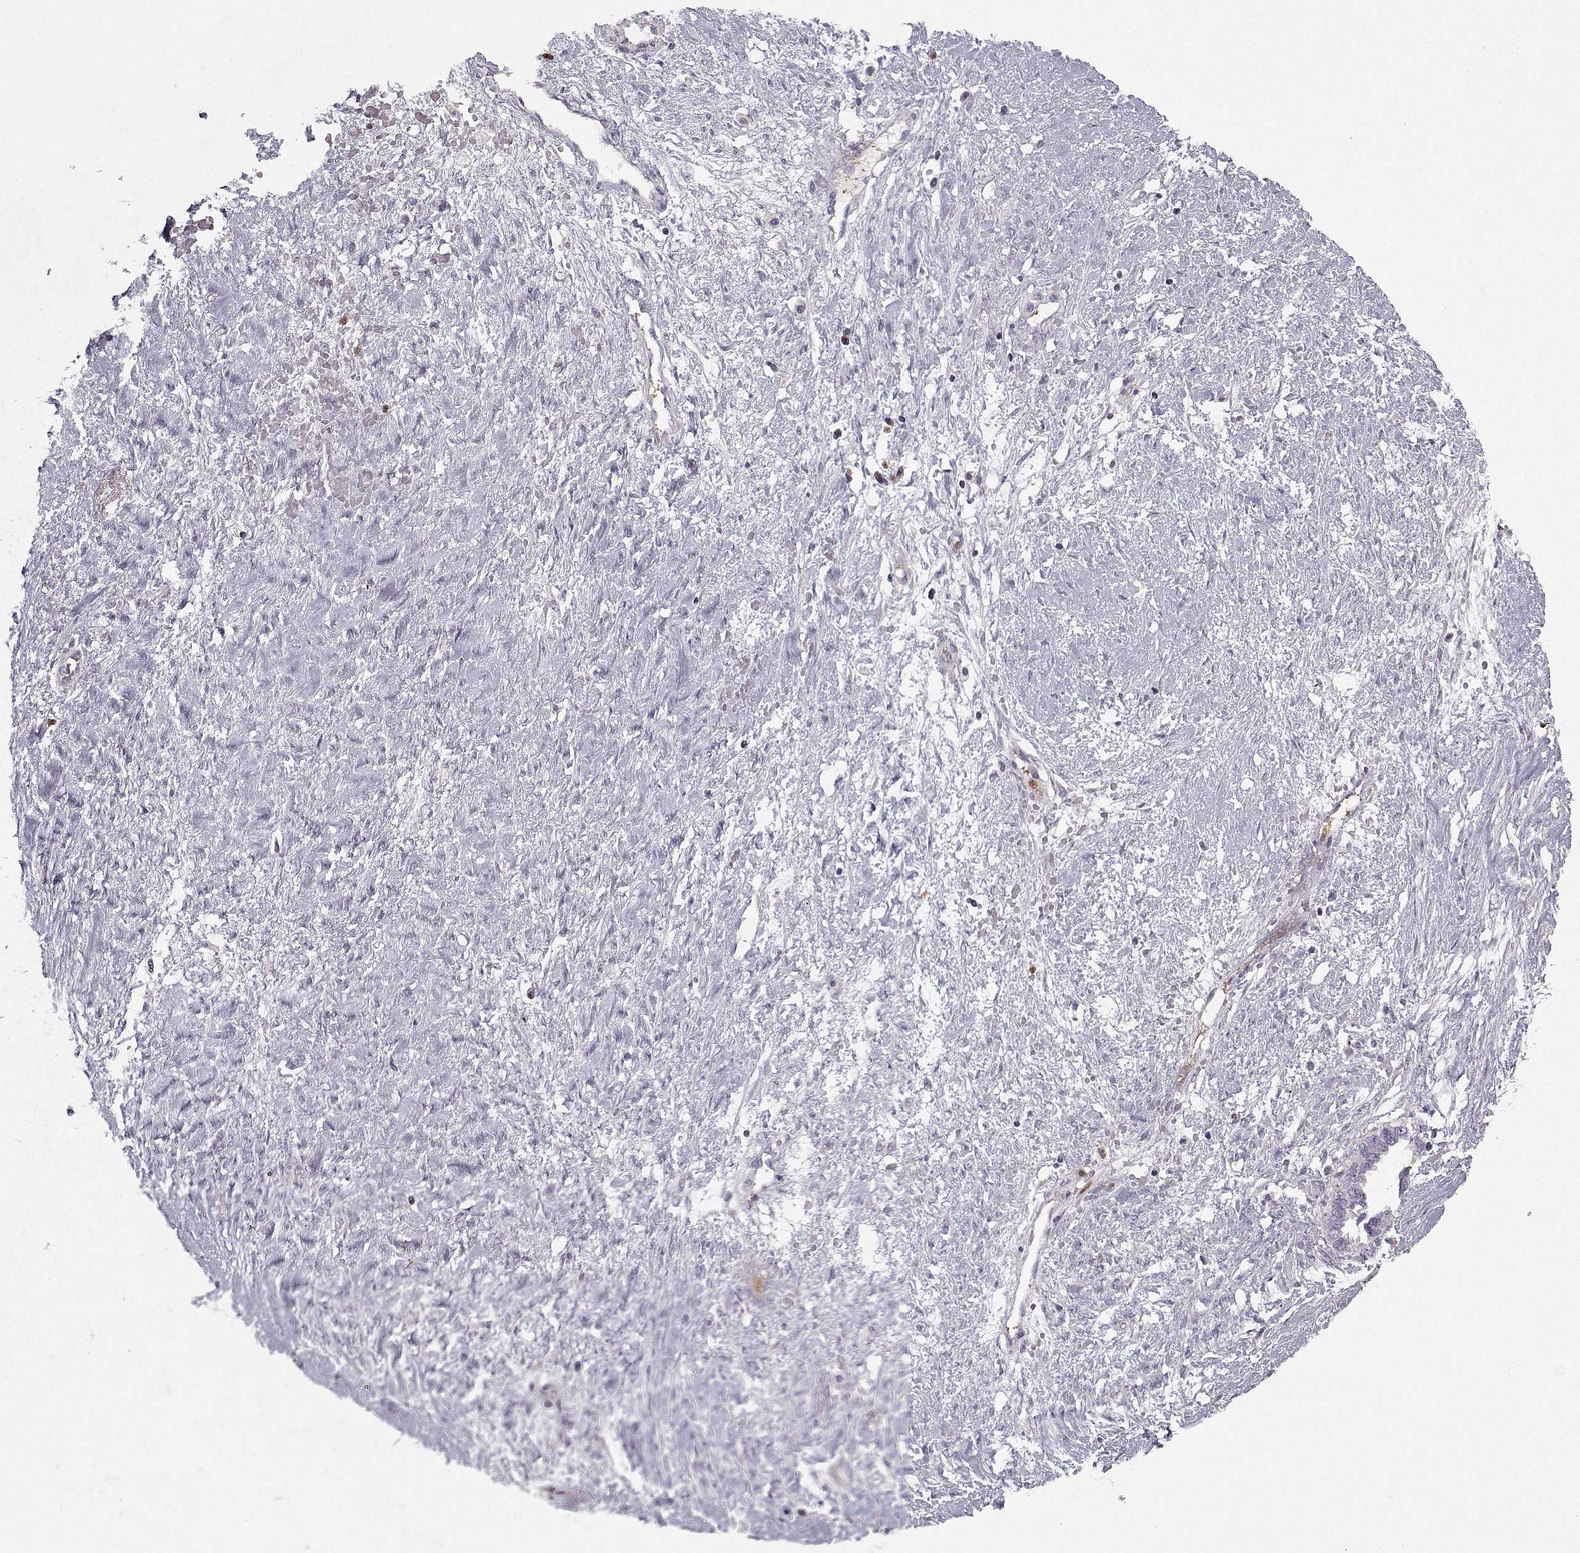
{"staining": {"intensity": "negative", "quantity": "none", "location": "none"}, "tissue": "ovarian cancer", "cell_type": "Tumor cells", "image_type": "cancer", "snomed": [{"axis": "morphology", "description": "Cystadenocarcinoma, serous, NOS"}, {"axis": "topography", "description": "Ovary"}], "caption": "Ovarian cancer was stained to show a protein in brown. There is no significant positivity in tumor cells.", "gene": "UNC13D", "patient": {"sex": "female", "age": 69}}